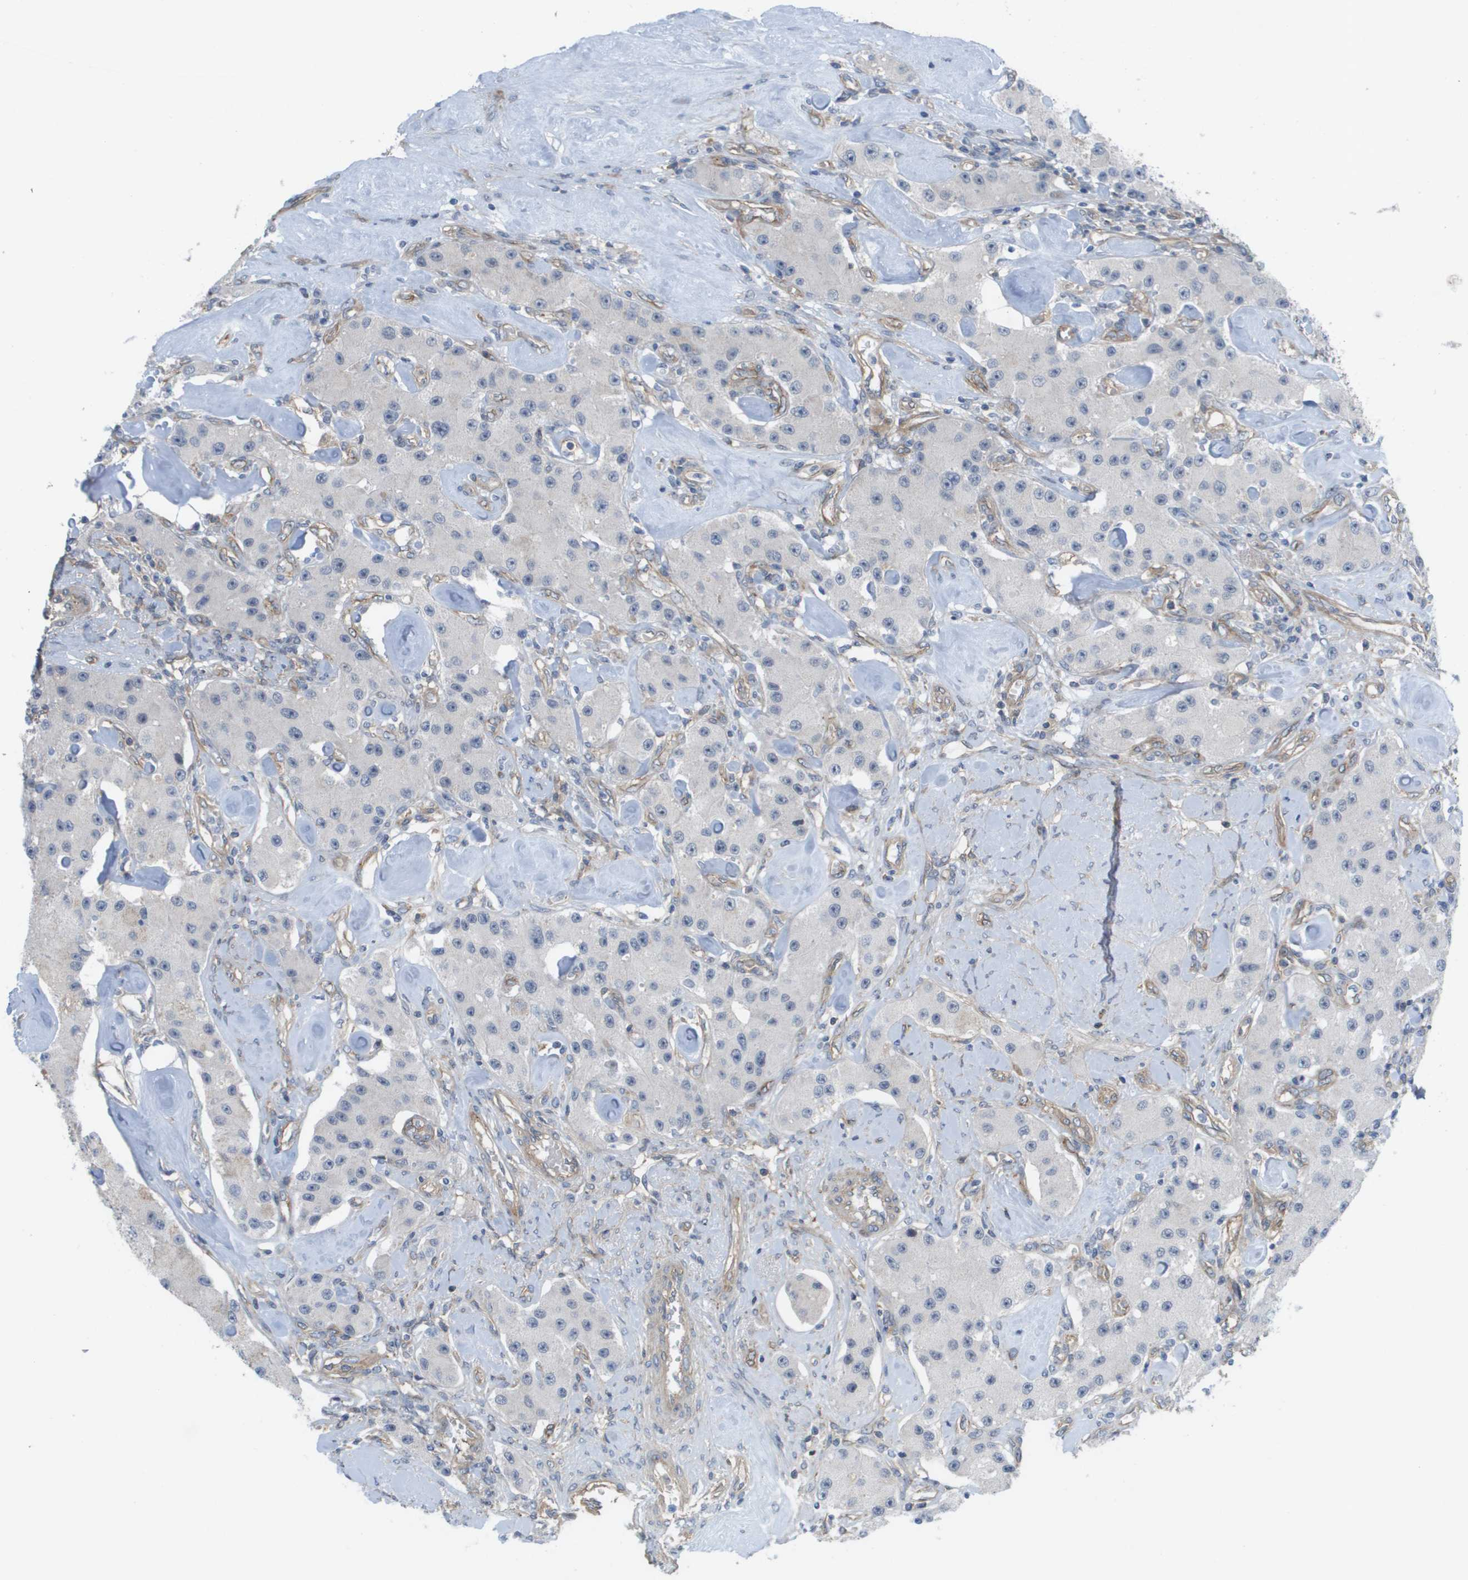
{"staining": {"intensity": "negative", "quantity": "none", "location": "none"}, "tissue": "carcinoid", "cell_type": "Tumor cells", "image_type": "cancer", "snomed": [{"axis": "morphology", "description": "Carcinoid, malignant, NOS"}, {"axis": "topography", "description": "Pancreas"}], "caption": "Immunohistochemical staining of human carcinoid exhibits no significant positivity in tumor cells.", "gene": "MTARC2", "patient": {"sex": "male", "age": 41}}